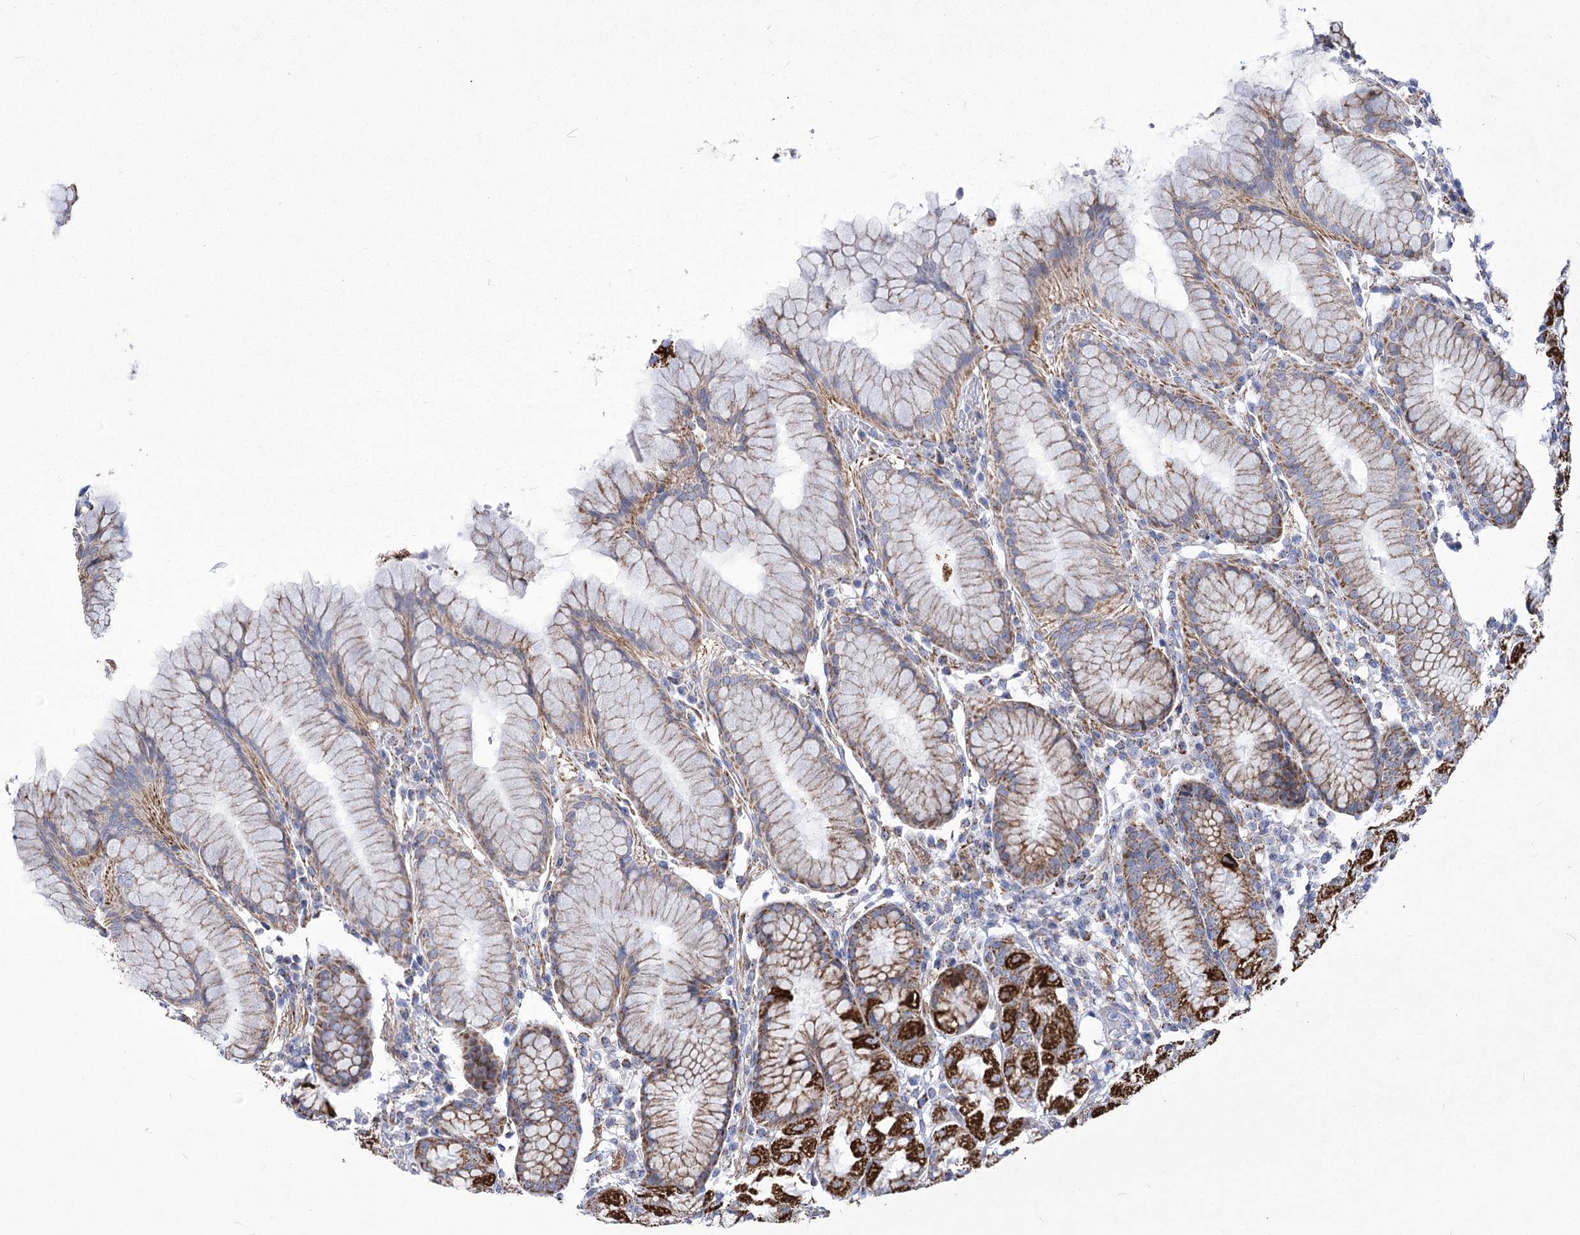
{"staining": {"intensity": "strong", "quantity": "<25%", "location": "cytoplasmic/membranous"}, "tissue": "stomach", "cell_type": "Glandular cells", "image_type": "normal", "snomed": [{"axis": "morphology", "description": "Normal tissue, NOS"}, {"axis": "topography", "description": "Stomach, lower"}], "caption": "Immunohistochemical staining of unremarkable stomach demonstrates strong cytoplasmic/membranous protein expression in approximately <25% of glandular cells.", "gene": "PDHB", "patient": {"sex": "female", "age": 56}}